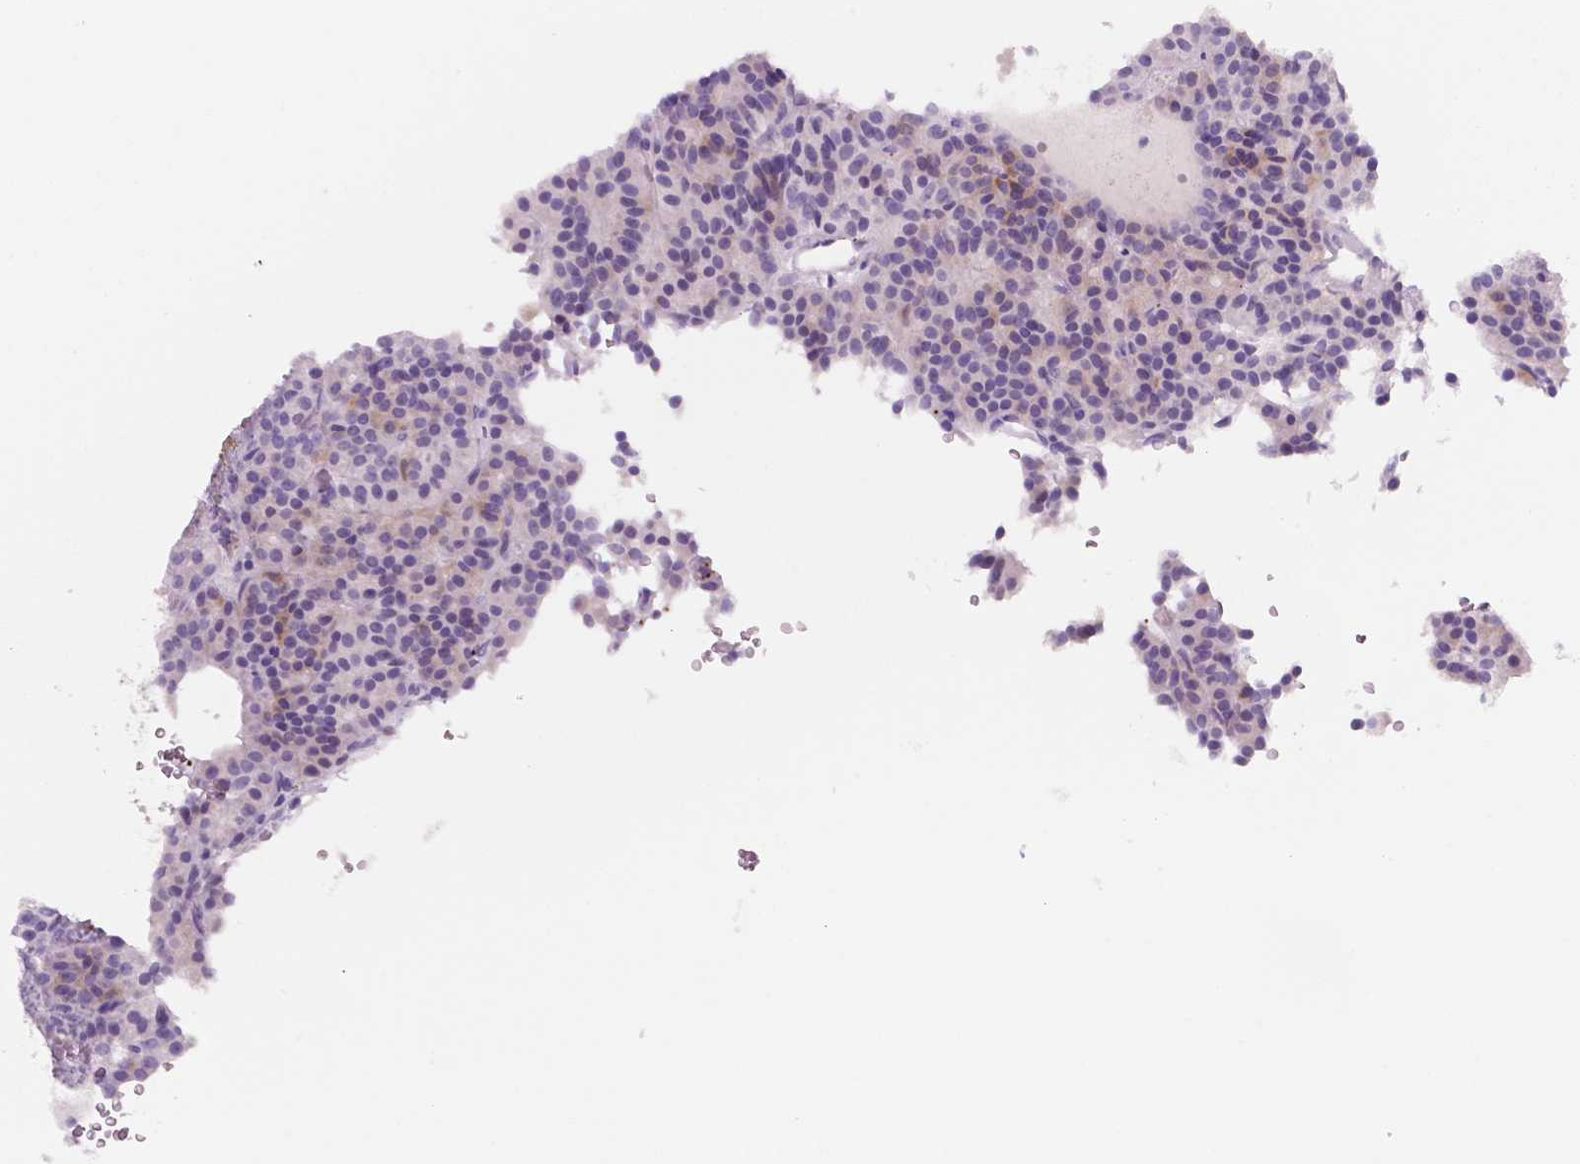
{"staining": {"intensity": "weak", "quantity": "<25%", "location": "cytoplasmic/membranous"}, "tissue": "carcinoid", "cell_type": "Tumor cells", "image_type": "cancer", "snomed": [{"axis": "morphology", "description": "Carcinoid, malignant, NOS"}, {"axis": "topography", "description": "Lung"}], "caption": "Tumor cells are negative for brown protein staining in malignant carcinoid.", "gene": "EBLN2", "patient": {"sex": "male", "age": 70}}